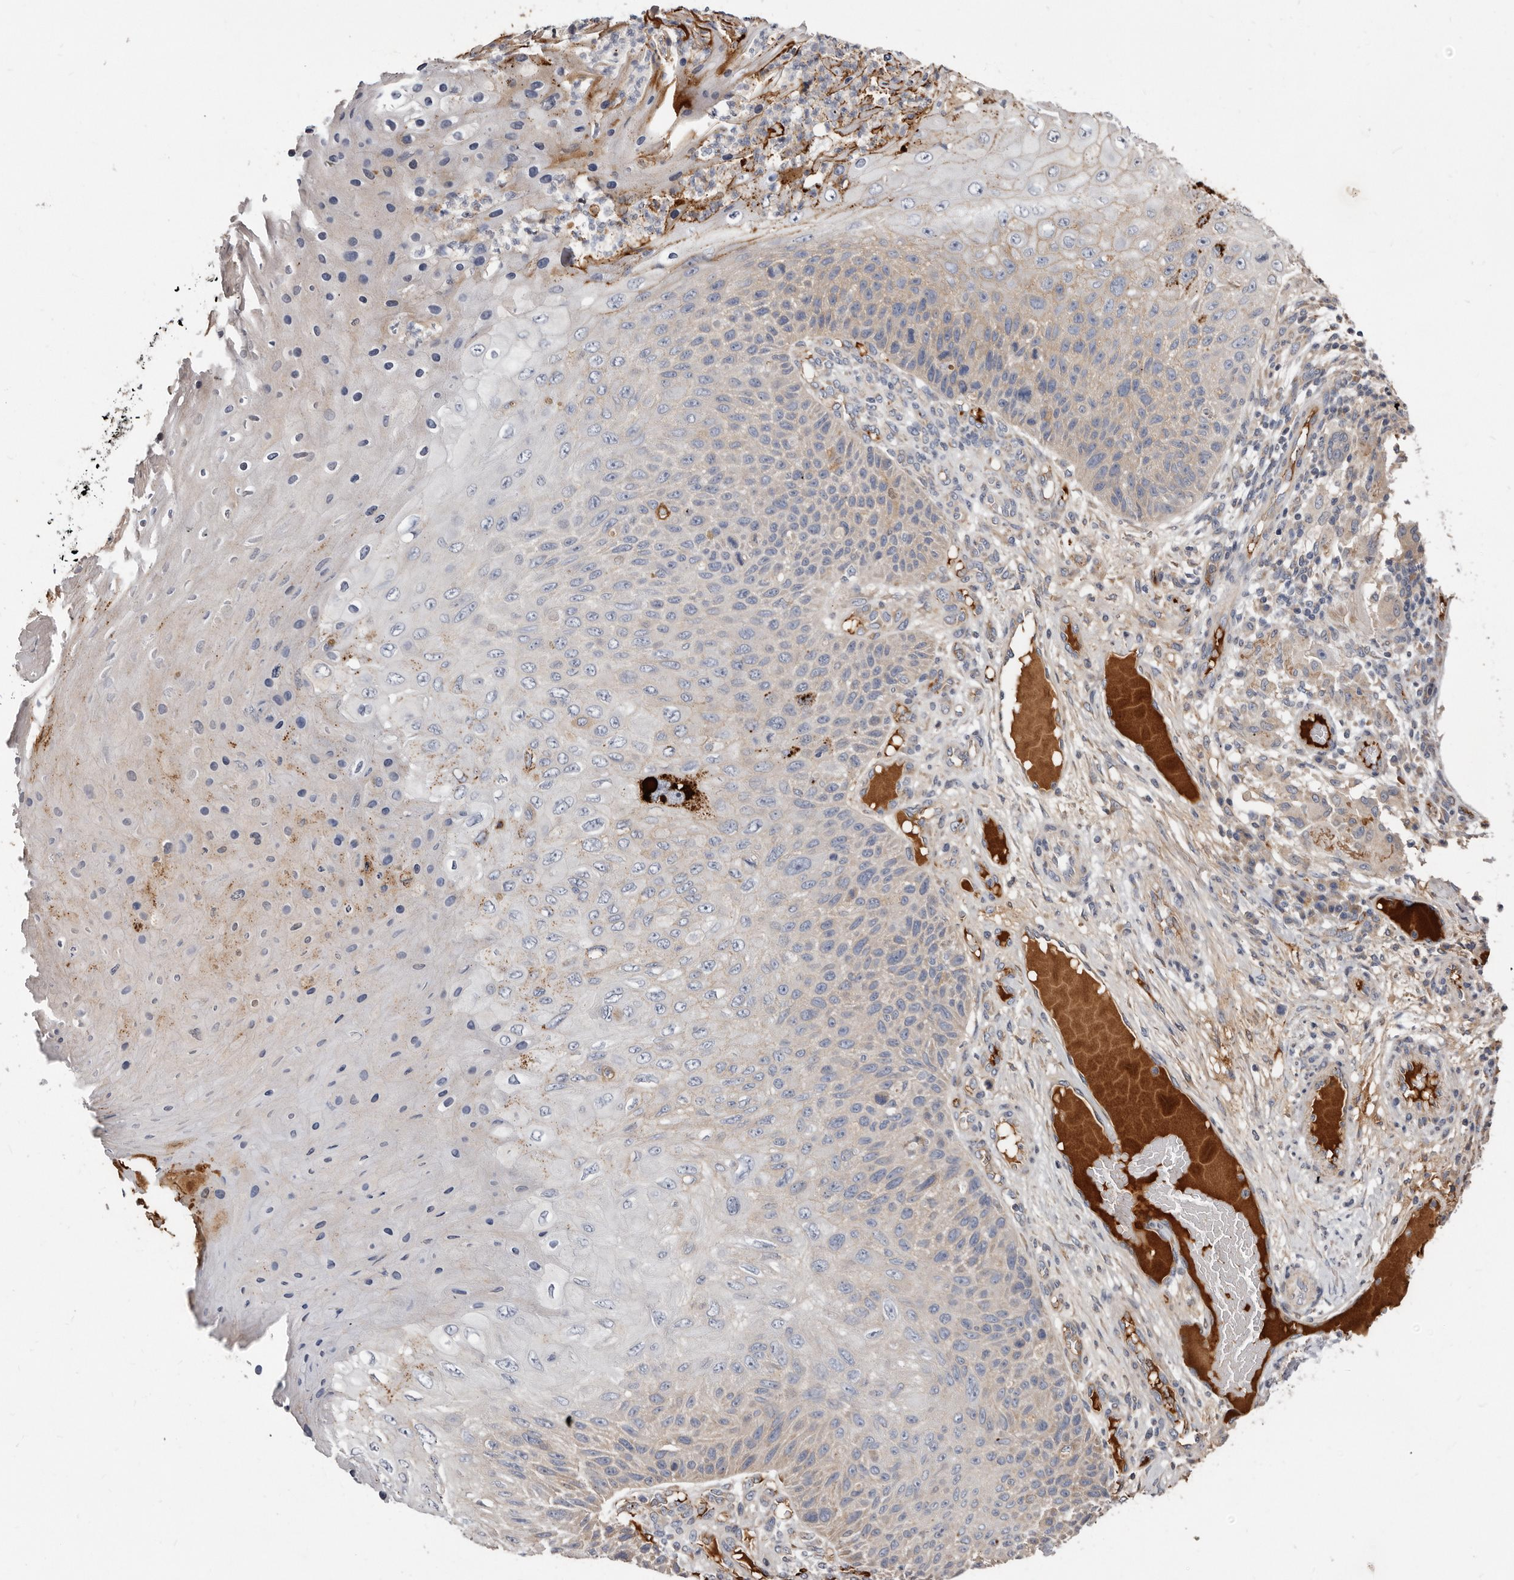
{"staining": {"intensity": "weak", "quantity": "<25%", "location": "cytoplasmic/membranous"}, "tissue": "skin cancer", "cell_type": "Tumor cells", "image_type": "cancer", "snomed": [{"axis": "morphology", "description": "Squamous cell carcinoma, NOS"}, {"axis": "topography", "description": "Skin"}], "caption": "The photomicrograph displays no staining of tumor cells in skin squamous cell carcinoma.", "gene": "ASIC5", "patient": {"sex": "female", "age": 88}}